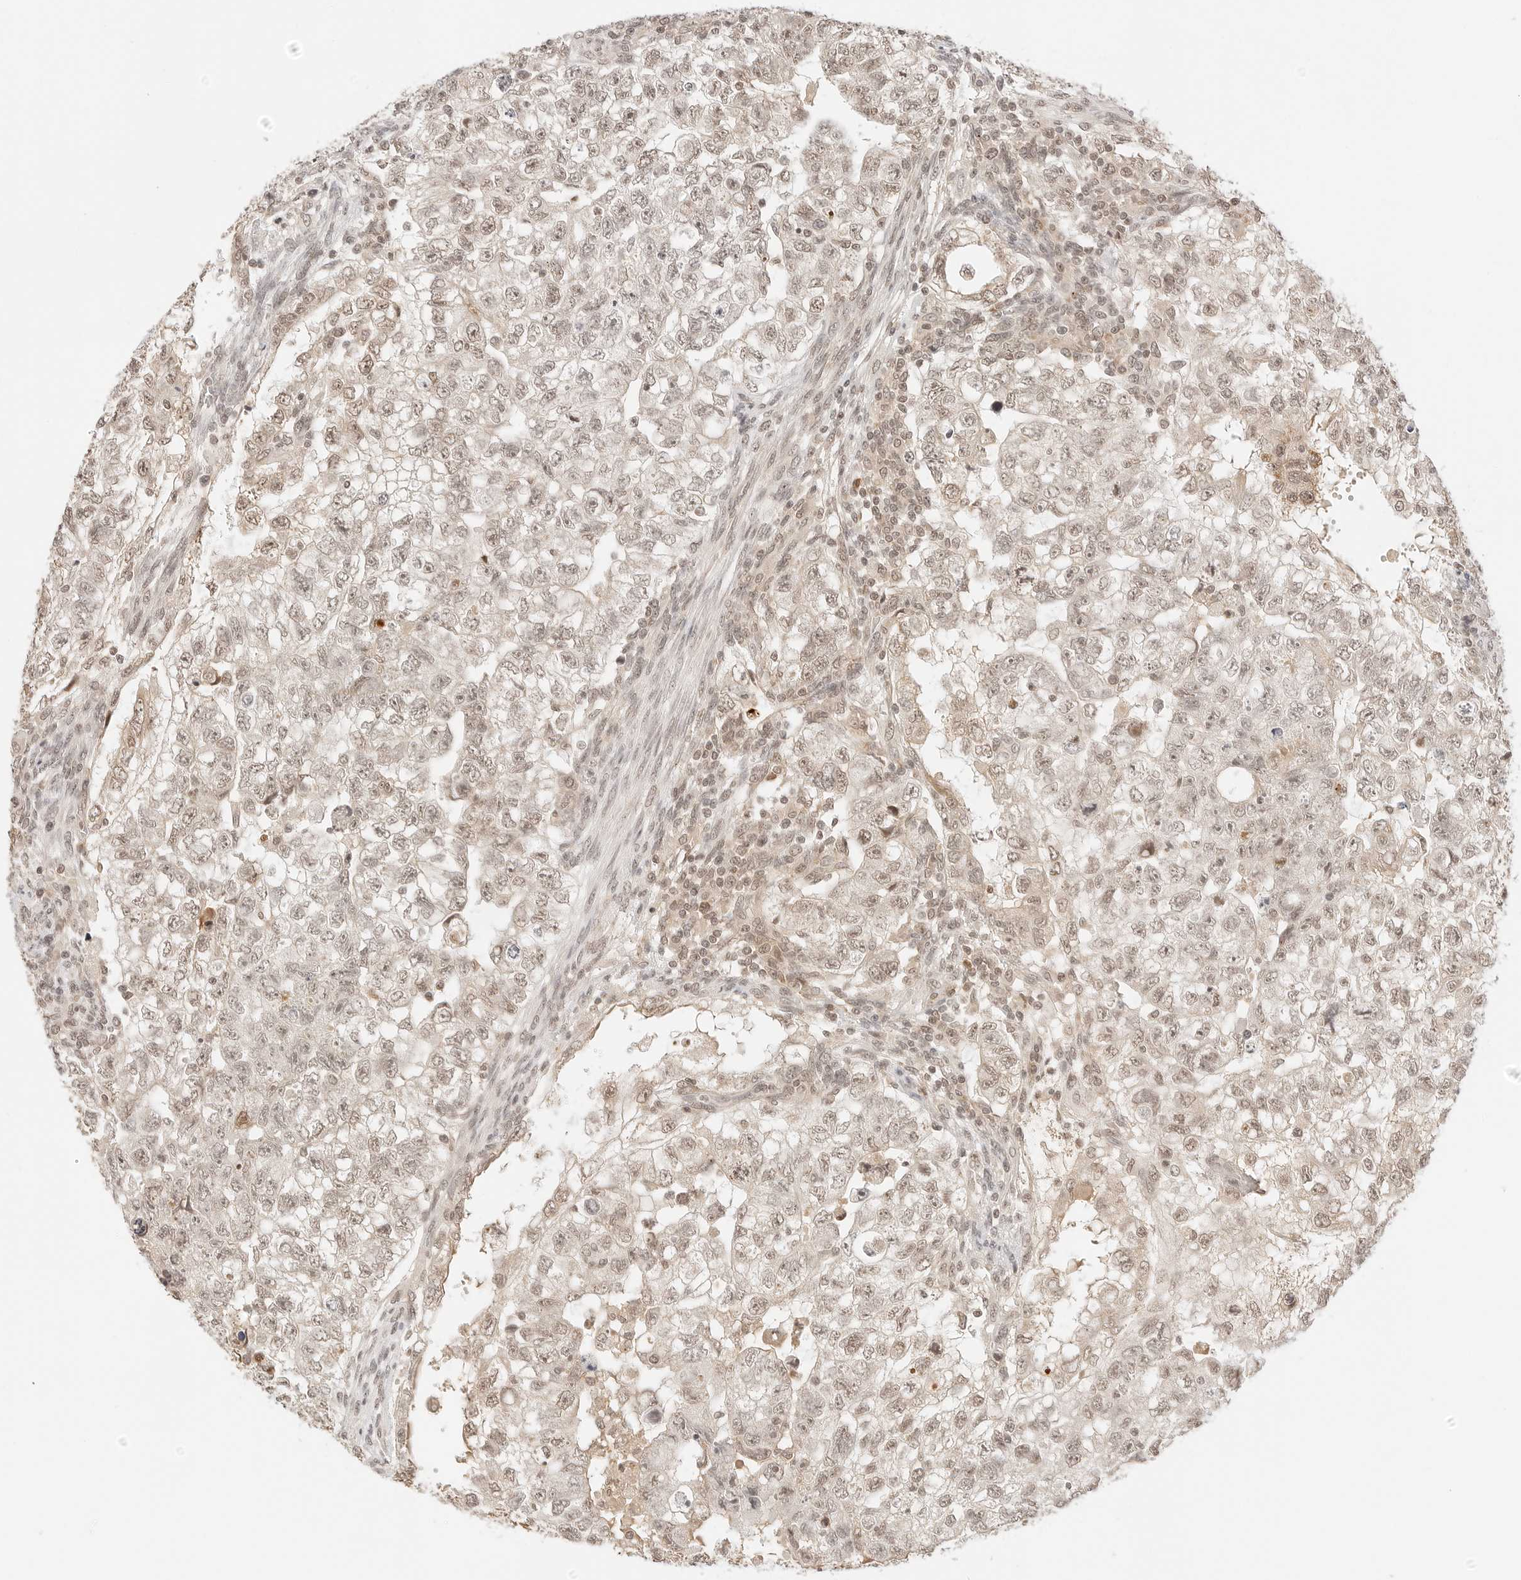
{"staining": {"intensity": "weak", "quantity": ">75%", "location": "cytoplasmic/membranous,nuclear"}, "tissue": "testis cancer", "cell_type": "Tumor cells", "image_type": "cancer", "snomed": [{"axis": "morphology", "description": "Carcinoma, Embryonal, NOS"}, {"axis": "topography", "description": "Testis"}], "caption": "A brown stain highlights weak cytoplasmic/membranous and nuclear positivity of a protein in embryonal carcinoma (testis) tumor cells.", "gene": "SEPTIN4", "patient": {"sex": "male", "age": 37}}